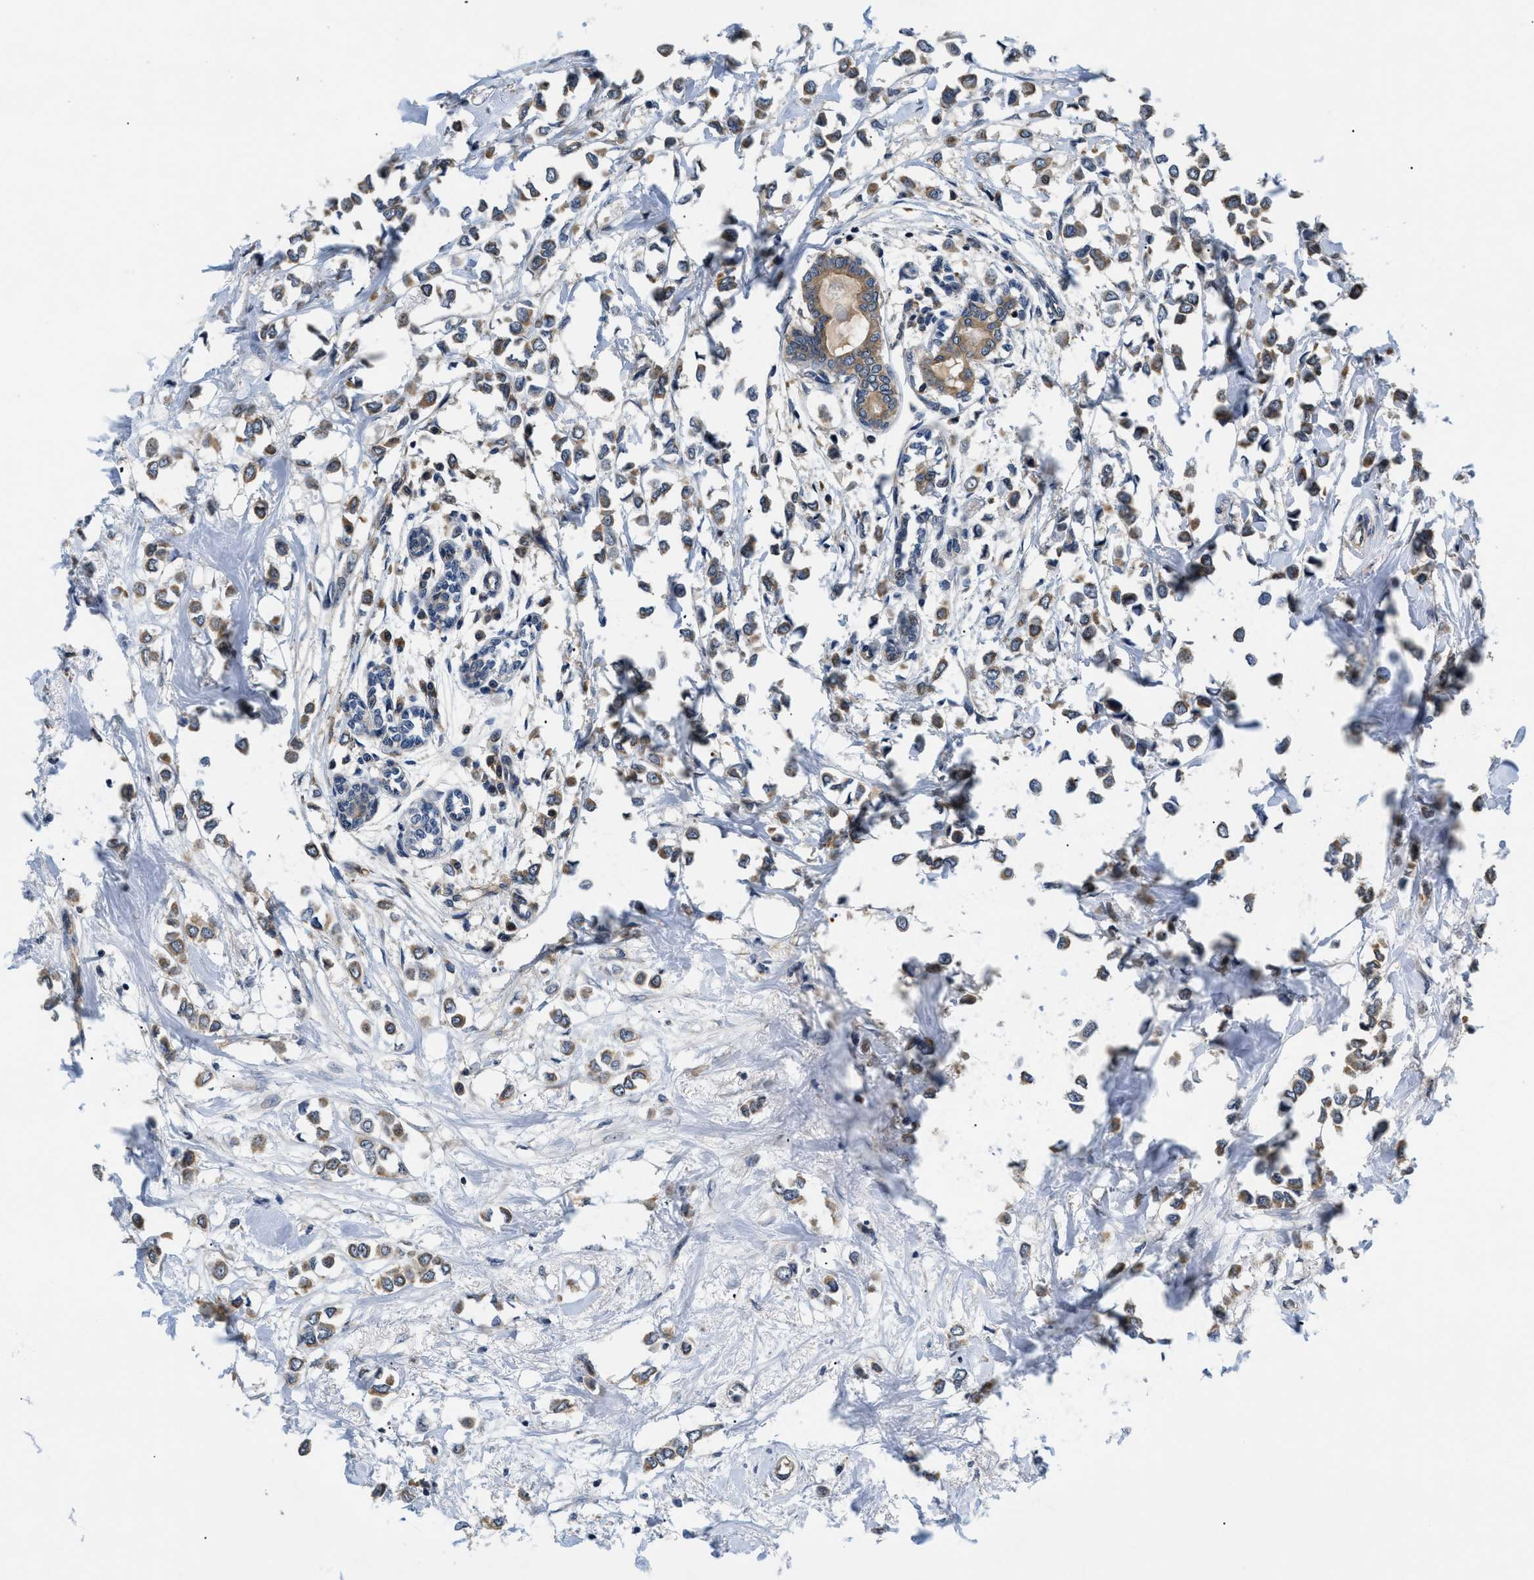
{"staining": {"intensity": "moderate", "quantity": ">75%", "location": "cytoplasmic/membranous"}, "tissue": "breast cancer", "cell_type": "Tumor cells", "image_type": "cancer", "snomed": [{"axis": "morphology", "description": "Lobular carcinoma"}, {"axis": "topography", "description": "Breast"}], "caption": "Tumor cells demonstrate moderate cytoplasmic/membranous expression in about >75% of cells in lobular carcinoma (breast). (Stains: DAB in brown, nuclei in blue, Microscopy: brightfield microscopy at high magnification).", "gene": "HMGCR", "patient": {"sex": "female", "age": 51}}